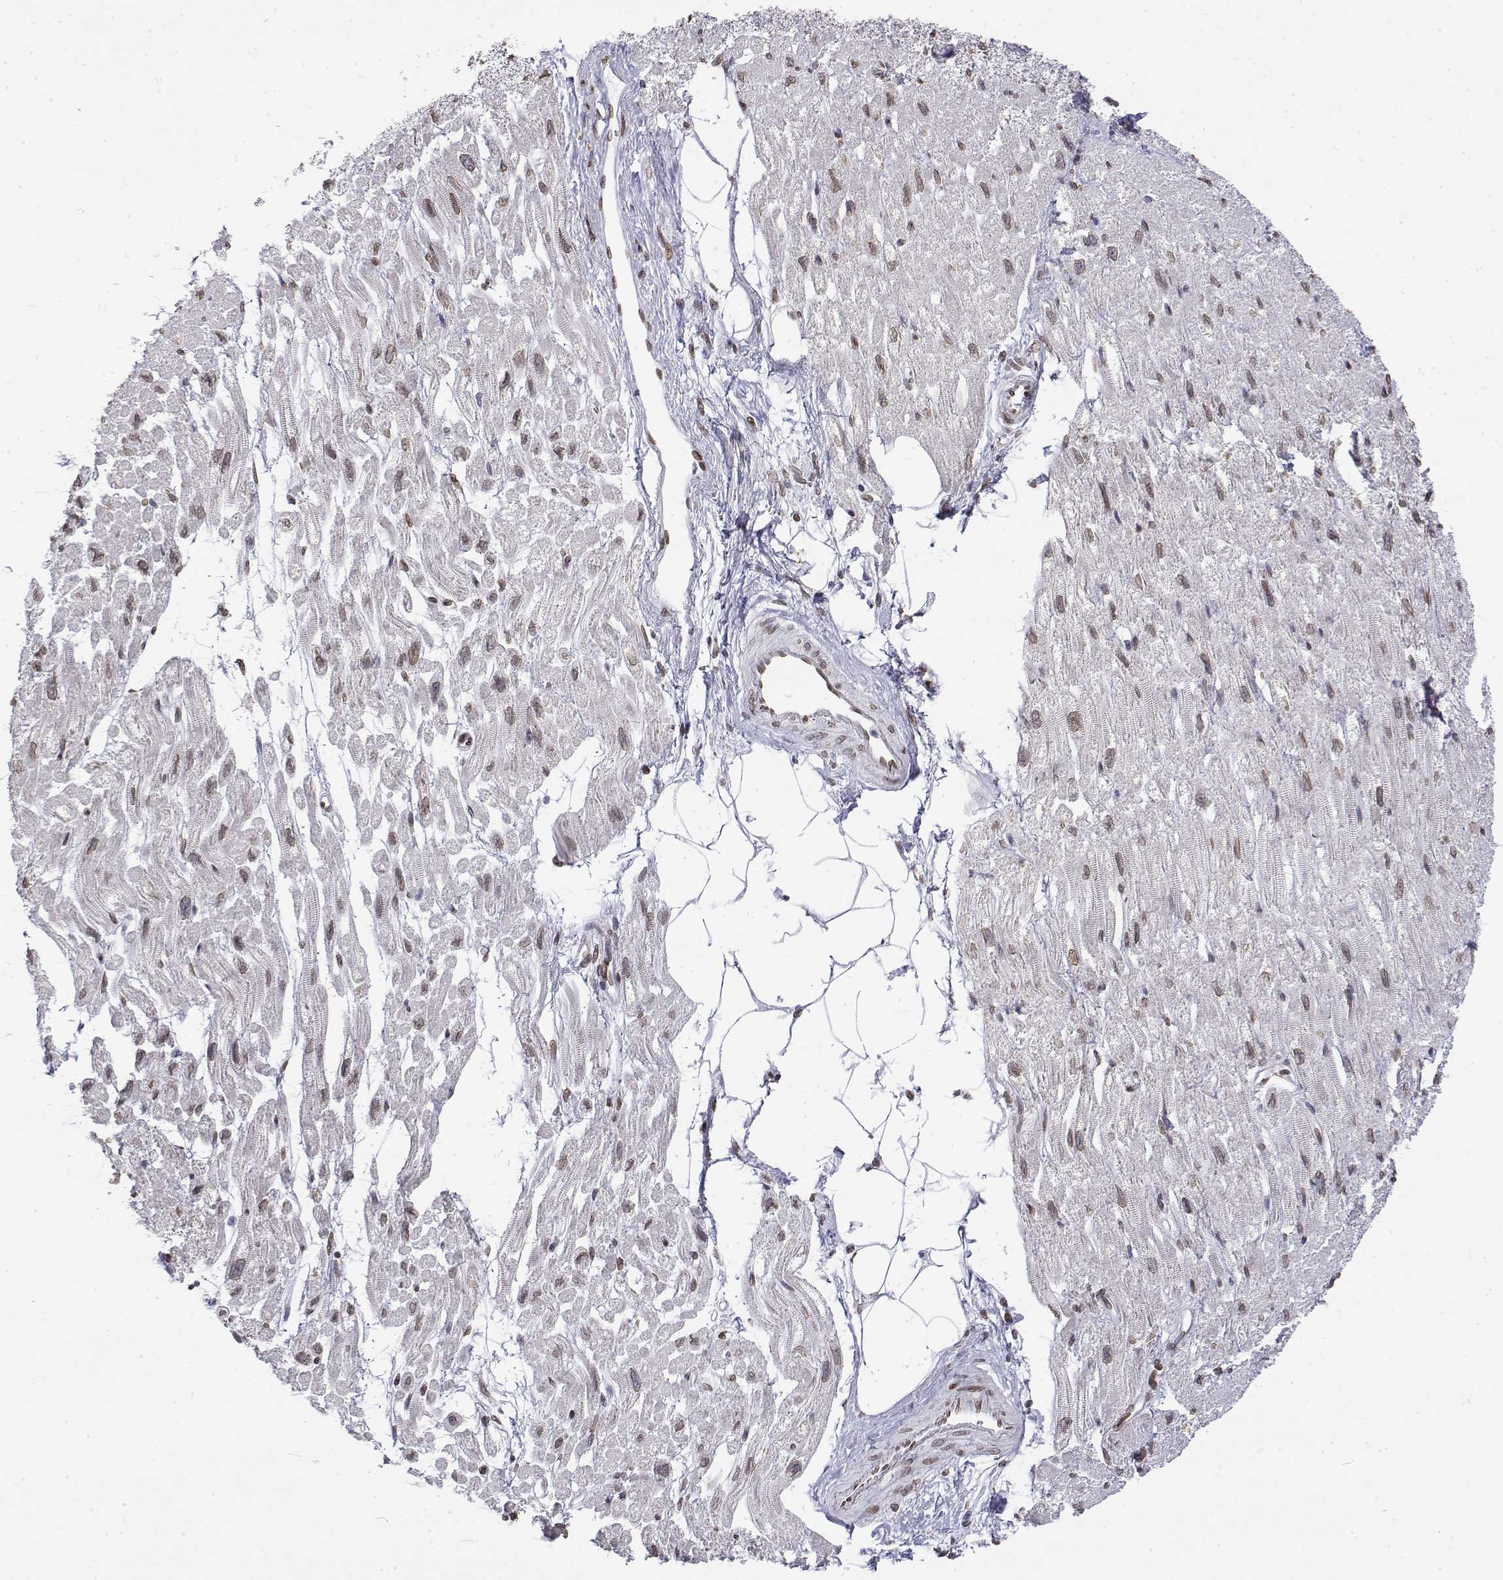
{"staining": {"intensity": "moderate", "quantity": "25%-75%", "location": "cytoplasmic/membranous,nuclear"}, "tissue": "heart muscle", "cell_type": "Cardiomyocytes", "image_type": "normal", "snomed": [{"axis": "morphology", "description": "Normal tissue, NOS"}, {"axis": "topography", "description": "Heart"}], "caption": "Immunohistochemical staining of benign human heart muscle displays moderate cytoplasmic/membranous,nuclear protein positivity in about 25%-75% of cardiomyocytes. The staining is performed using DAB (3,3'-diaminobenzidine) brown chromogen to label protein expression. The nuclei are counter-stained blue using hematoxylin.", "gene": "ZNF532", "patient": {"sex": "female", "age": 62}}